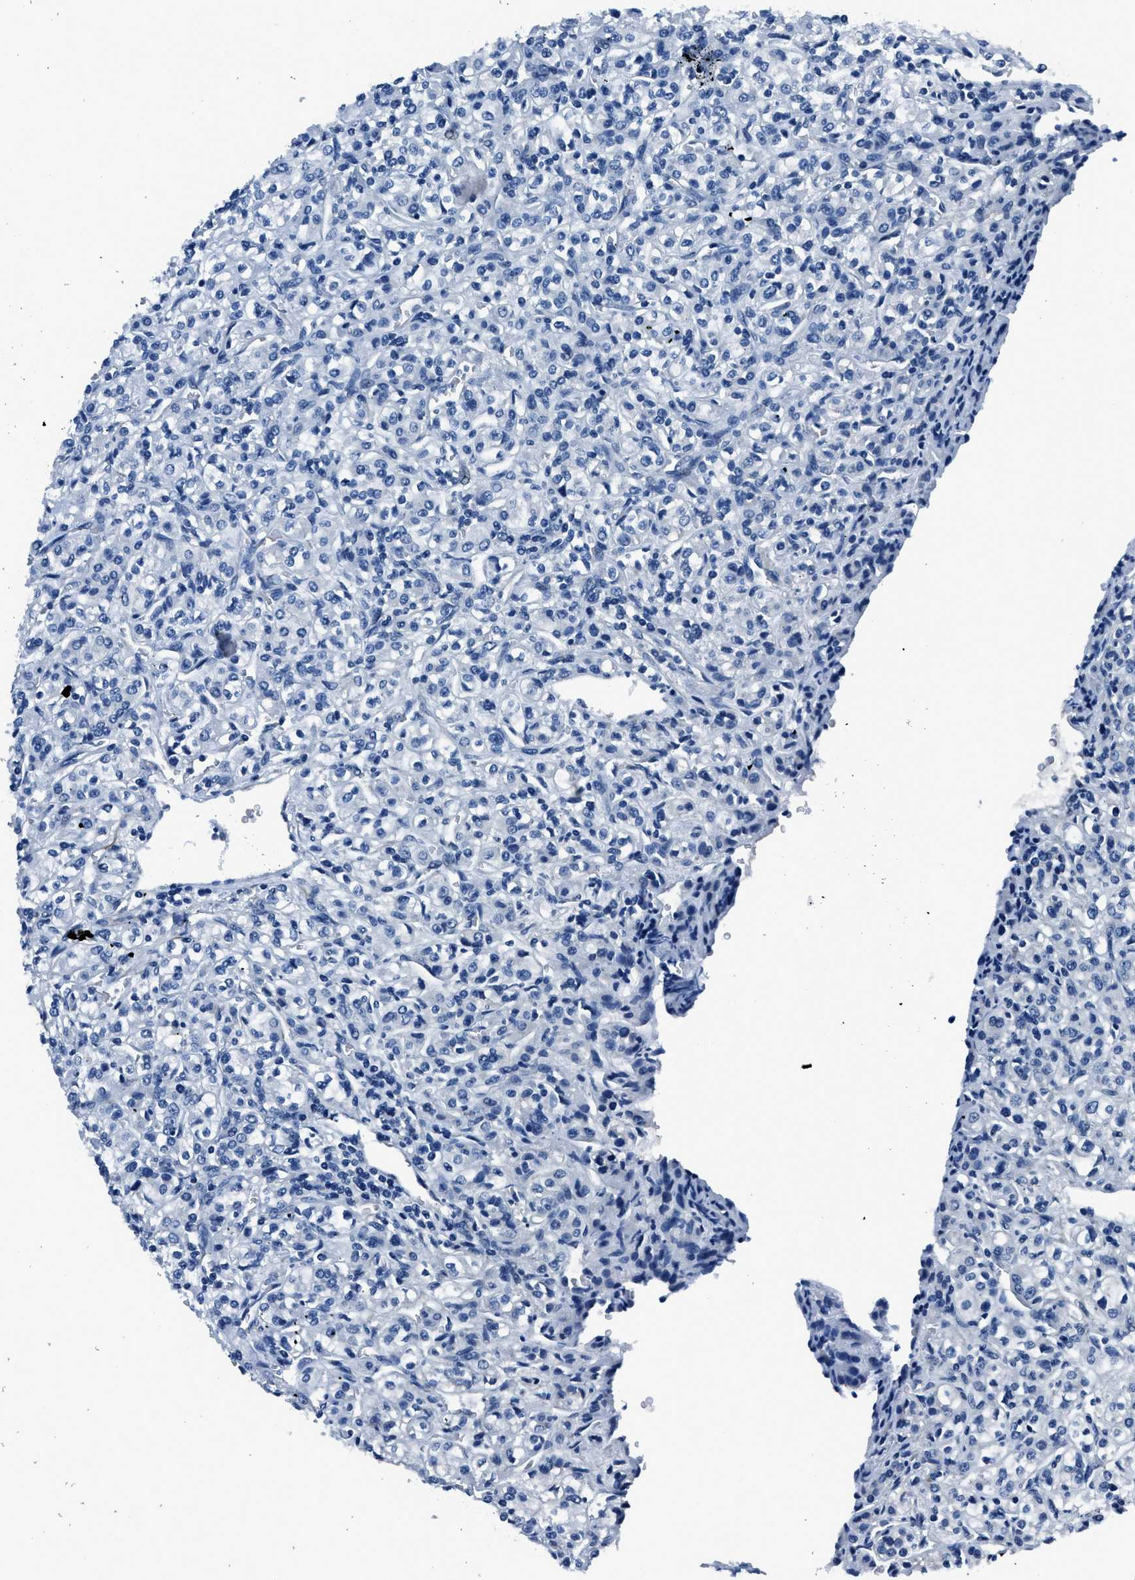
{"staining": {"intensity": "negative", "quantity": "none", "location": "none"}, "tissue": "renal cancer", "cell_type": "Tumor cells", "image_type": "cancer", "snomed": [{"axis": "morphology", "description": "Adenocarcinoma, NOS"}, {"axis": "topography", "description": "Kidney"}], "caption": "High power microscopy micrograph of an immunohistochemistry (IHC) micrograph of adenocarcinoma (renal), revealing no significant staining in tumor cells.", "gene": "GJA3", "patient": {"sex": "male", "age": 77}}